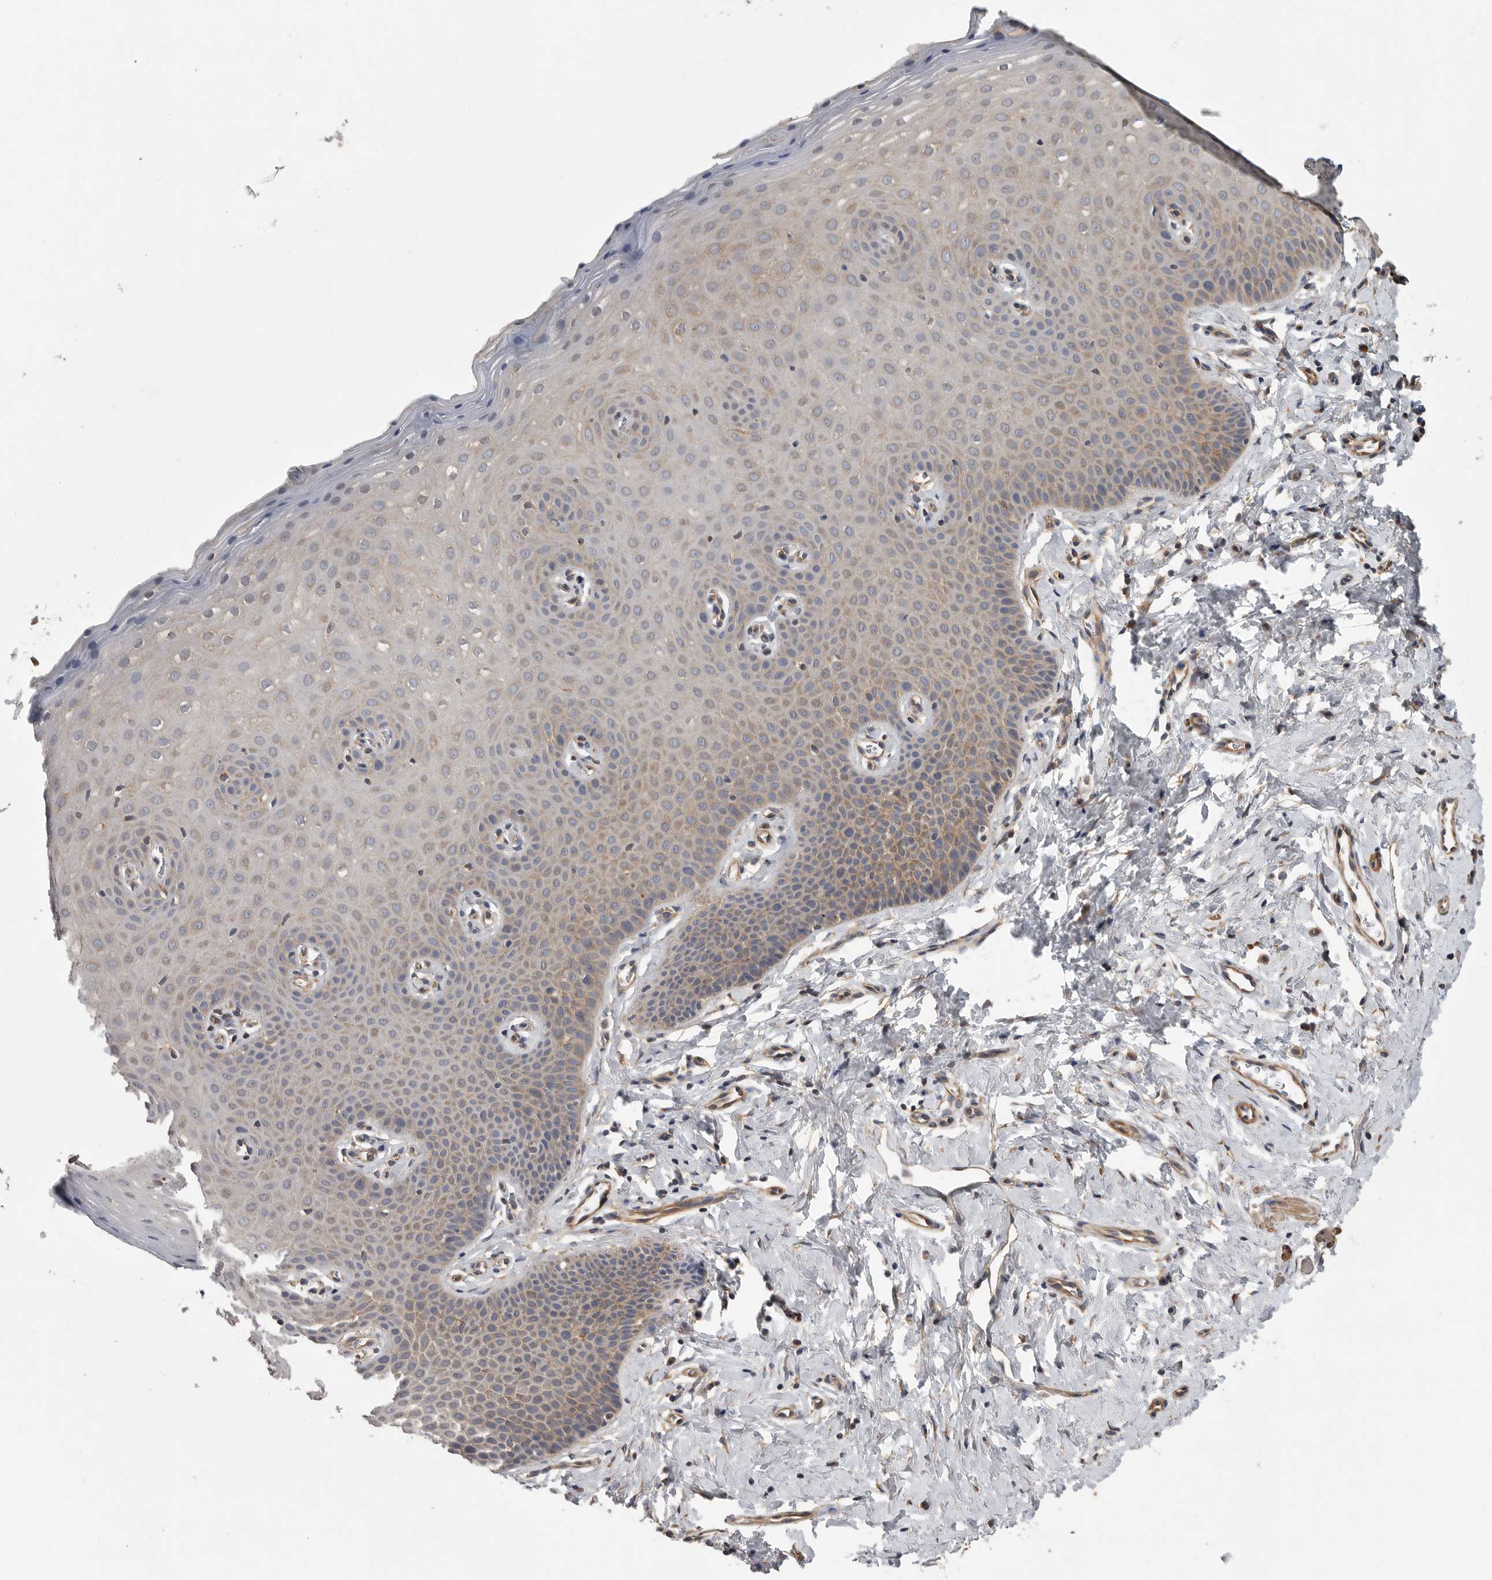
{"staining": {"intensity": "moderate", "quantity": ">75%", "location": "cytoplasmic/membranous"}, "tissue": "cervix", "cell_type": "Glandular cells", "image_type": "normal", "snomed": [{"axis": "morphology", "description": "Normal tissue, NOS"}, {"axis": "topography", "description": "Cervix"}], "caption": "This photomicrograph displays immunohistochemistry (IHC) staining of unremarkable cervix, with medium moderate cytoplasmic/membranous staining in approximately >75% of glandular cells.", "gene": "OXR1", "patient": {"sex": "female", "age": 36}}